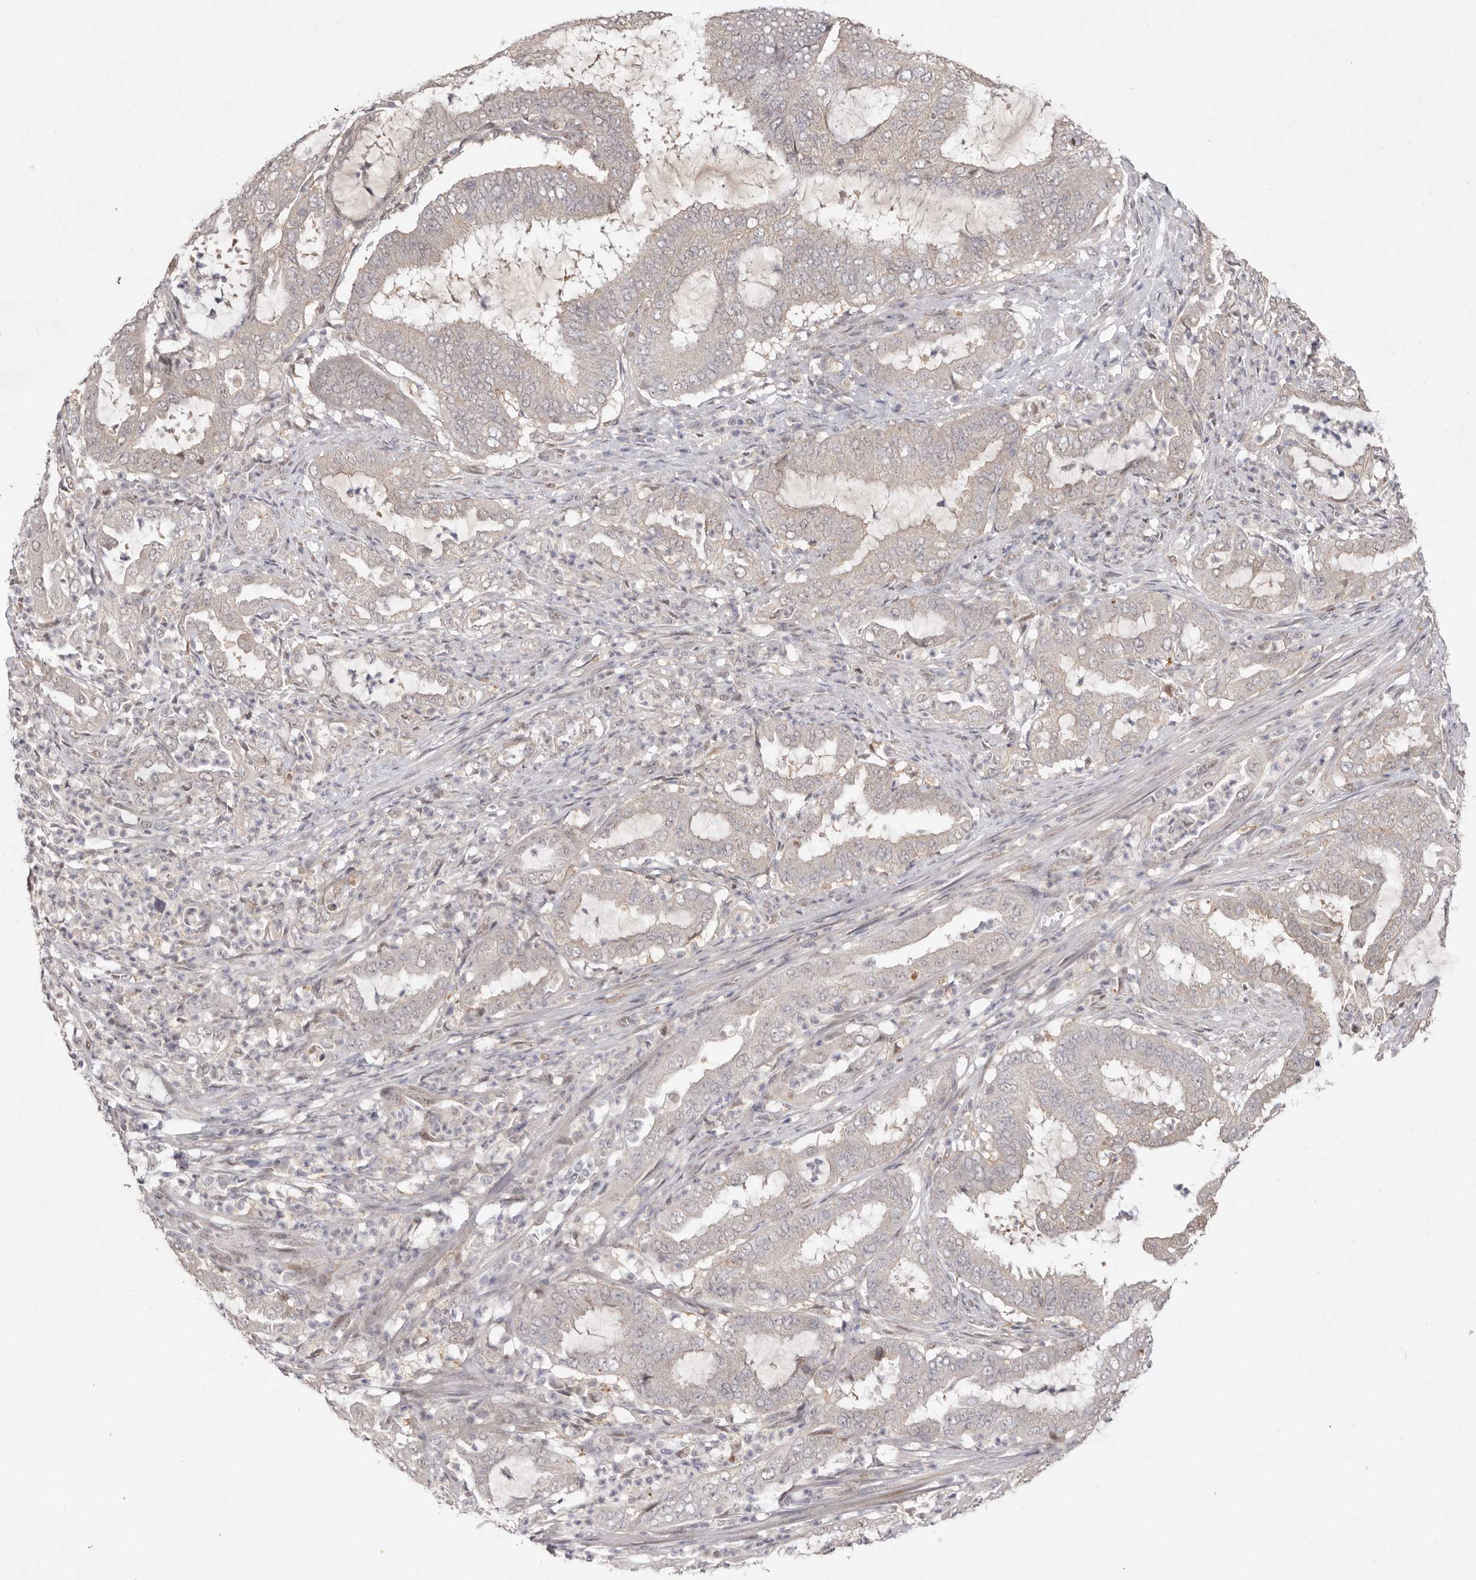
{"staining": {"intensity": "negative", "quantity": "none", "location": "none"}, "tissue": "endometrial cancer", "cell_type": "Tumor cells", "image_type": "cancer", "snomed": [{"axis": "morphology", "description": "Adenocarcinoma, NOS"}, {"axis": "topography", "description": "Endometrium"}], "caption": "Photomicrograph shows no significant protein staining in tumor cells of endometrial cancer (adenocarcinoma). (DAB IHC visualized using brightfield microscopy, high magnification).", "gene": "TADA1", "patient": {"sex": "female", "age": 51}}